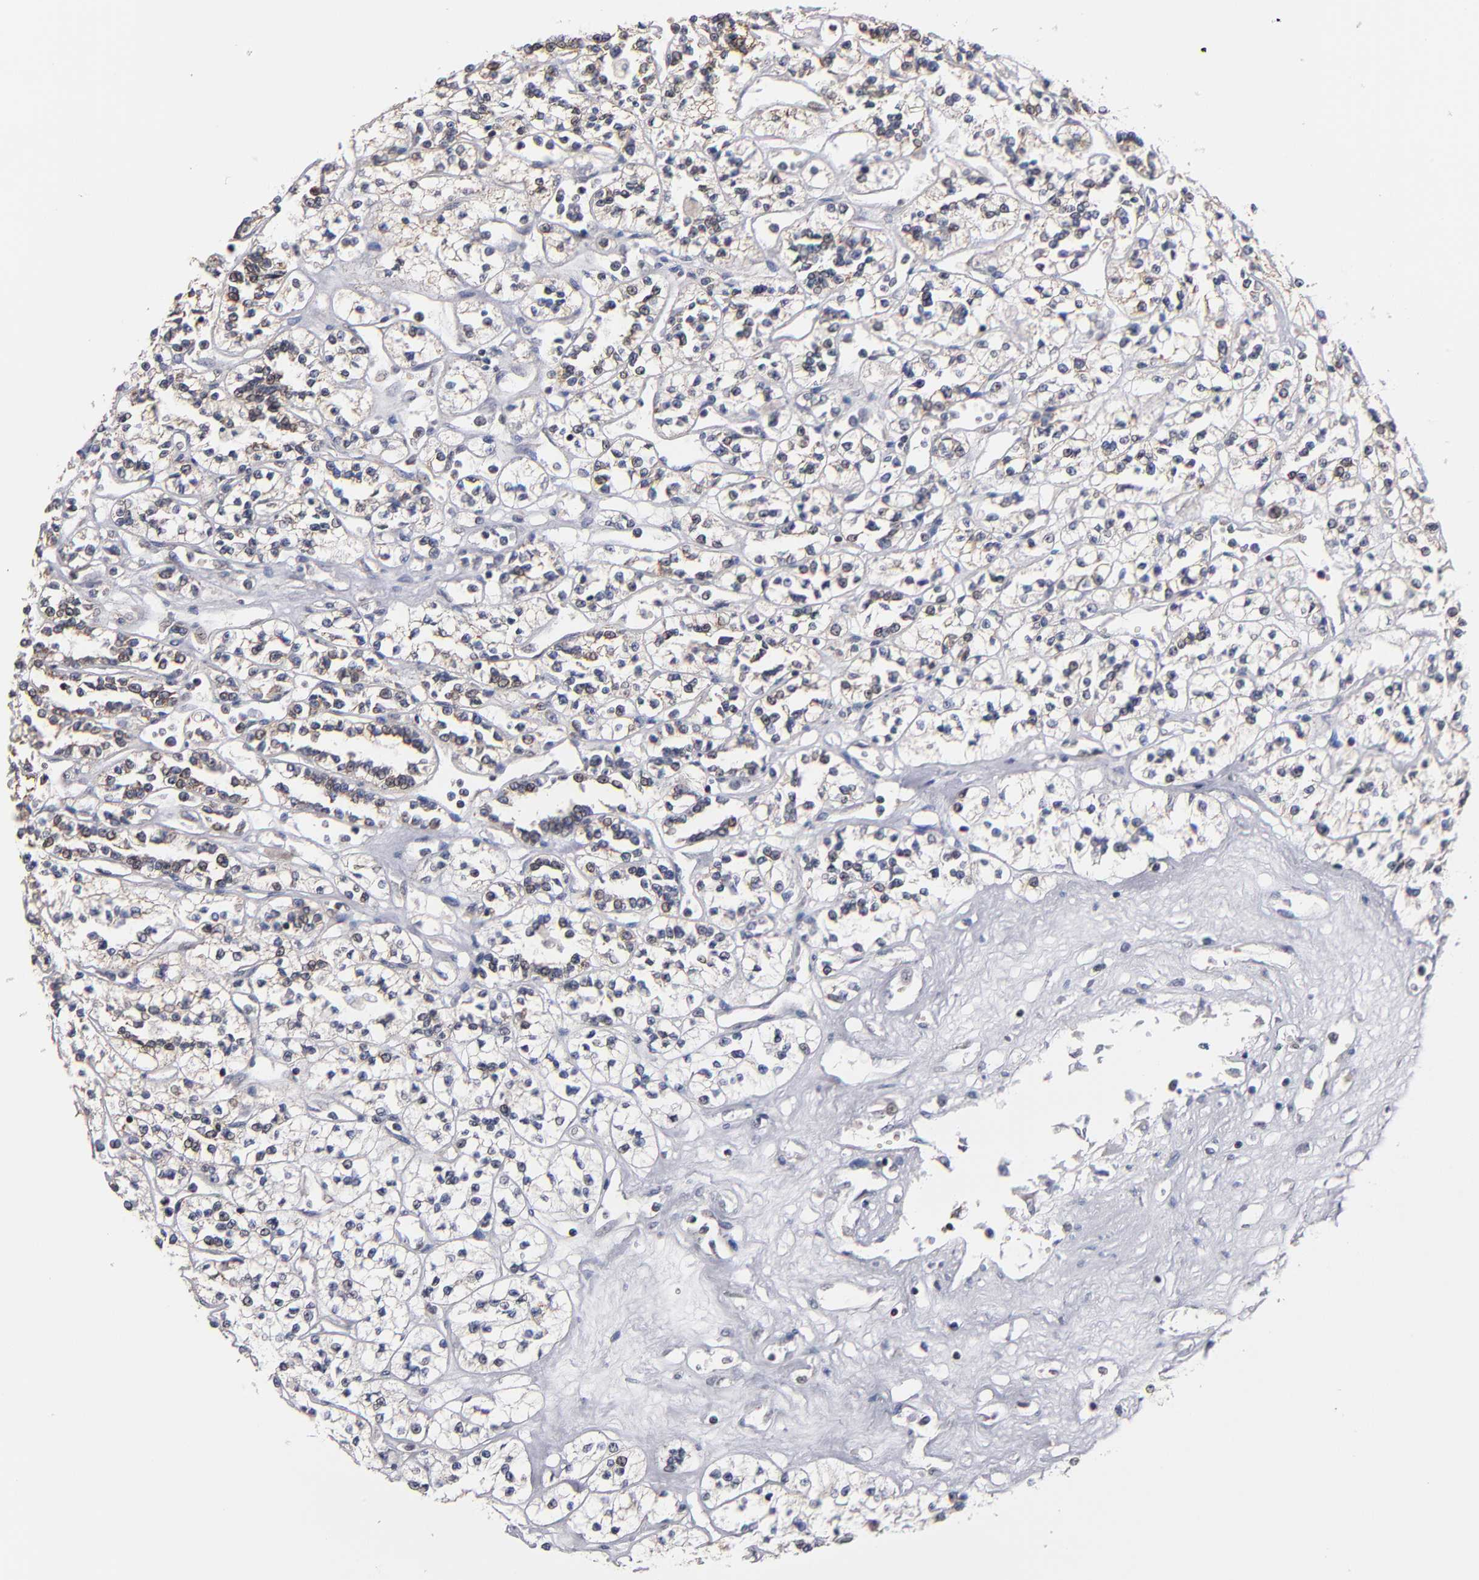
{"staining": {"intensity": "weak", "quantity": "25%-75%", "location": "cytoplasmic/membranous,nuclear"}, "tissue": "renal cancer", "cell_type": "Tumor cells", "image_type": "cancer", "snomed": [{"axis": "morphology", "description": "Adenocarcinoma, NOS"}, {"axis": "topography", "description": "Kidney"}], "caption": "Protein expression analysis of renal cancer (adenocarcinoma) reveals weak cytoplasmic/membranous and nuclear positivity in about 25%-75% of tumor cells.", "gene": "ODF2", "patient": {"sex": "female", "age": 76}}